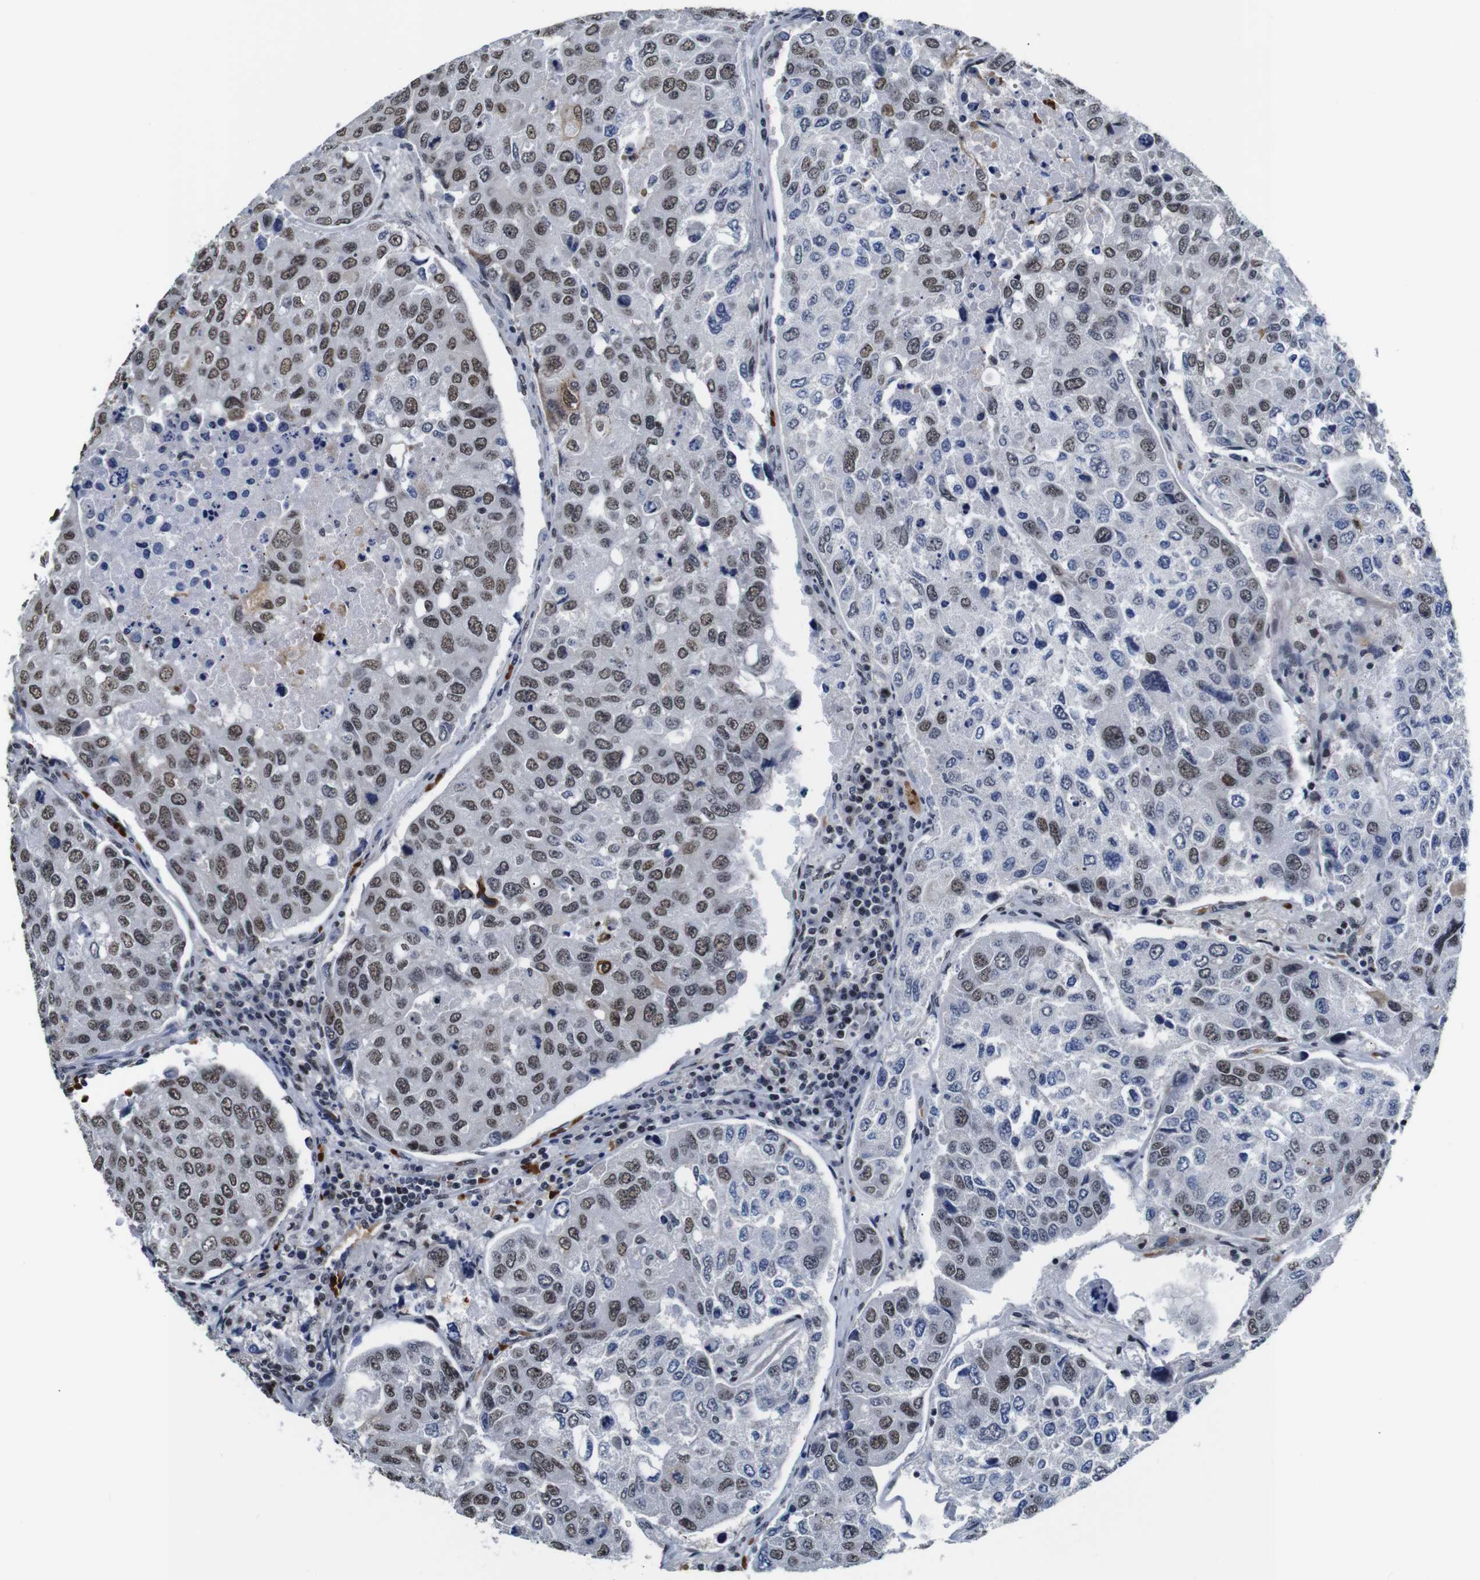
{"staining": {"intensity": "moderate", "quantity": "25%-75%", "location": "nuclear"}, "tissue": "urothelial cancer", "cell_type": "Tumor cells", "image_type": "cancer", "snomed": [{"axis": "morphology", "description": "Urothelial carcinoma, High grade"}, {"axis": "topography", "description": "Lymph node"}, {"axis": "topography", "description": "Urinary bladder"}], "caption": "DAB (3,3'-diaminobenzidine) immunohistochemical staining of human urothelial cancer shows moderate nuclear protein staining in about 25%-75% of tumor cells.", "gene": "ILDR2", "patient": {"sex": "male", "age": 51}}